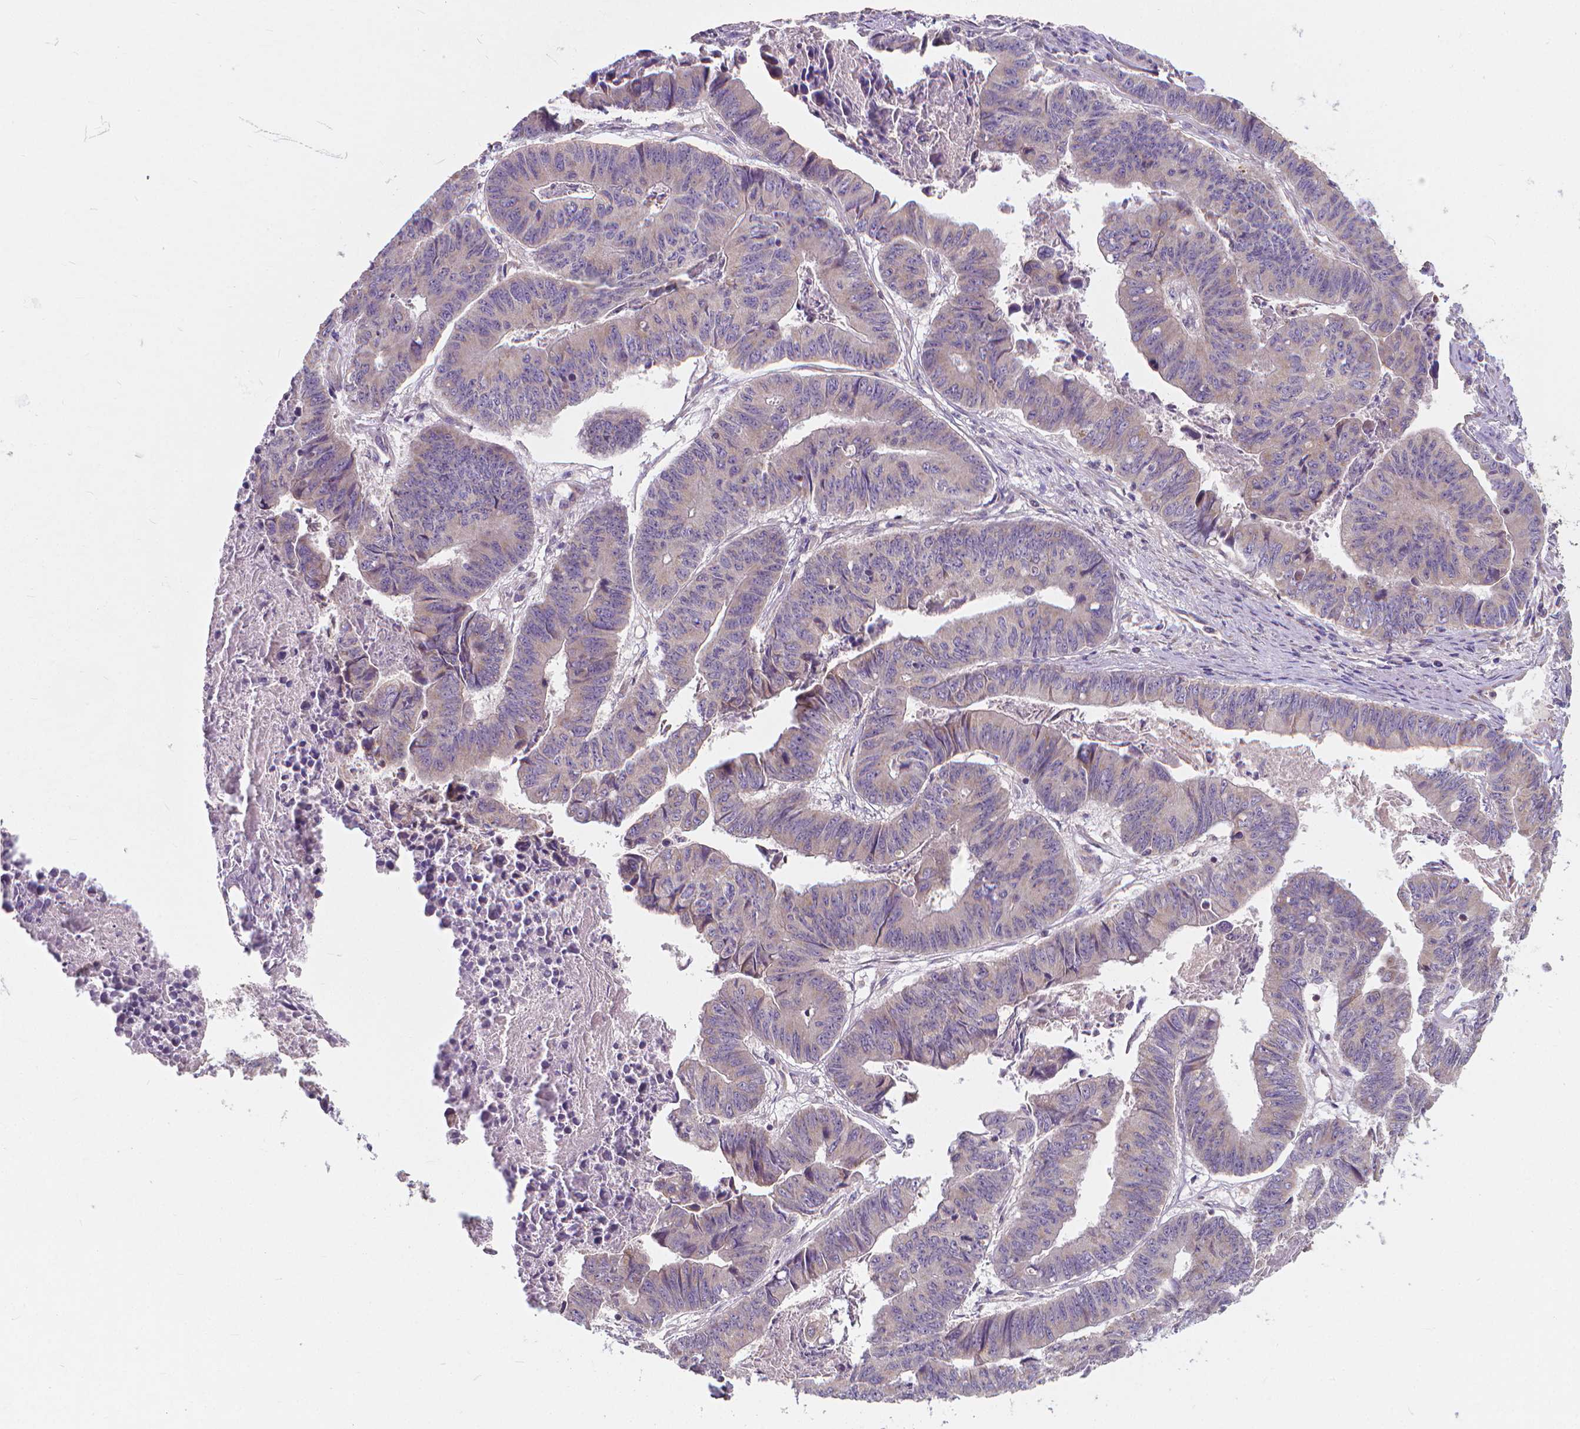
{"staining": {"intensity": "weak", "quantity": "<25%", "location": "cytoplasmic/membranous"}, "tissue": "stomach cancer", "cell_type": "Tumor cells", "image_type": "cancer", "snomed": [{"axis": "morphology", "description": "Adenocarcinoma, NOS"}, {"axis": "topography", "description": "Stomach, lower"}], "caption": "The immunohistochemistry image has no significant staining in tumor cells of stomach adenocarcinoma tissue.", "gene": "SNCAIP", "patient": {"sex": "male", "age": 77}}